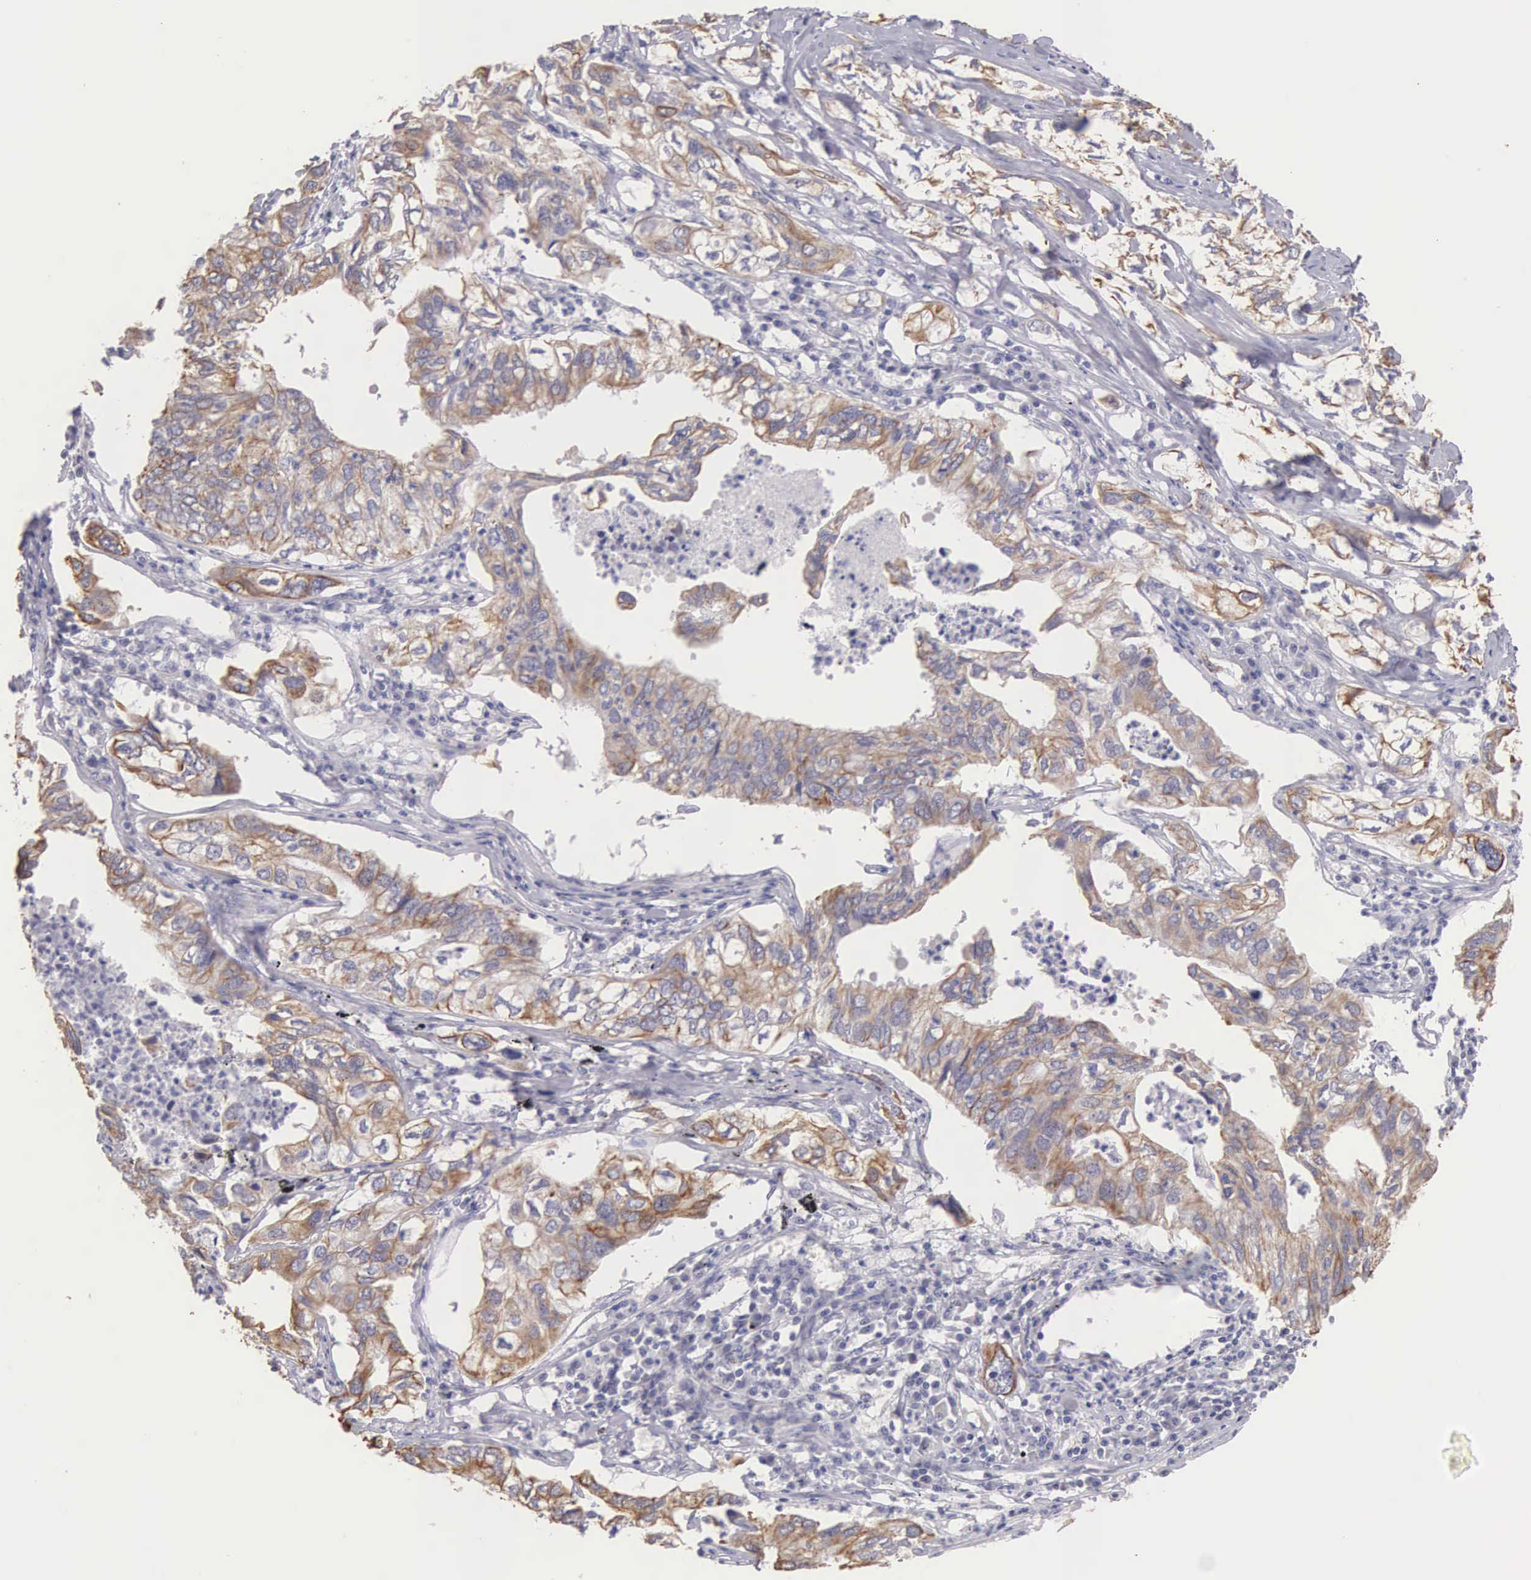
{"staining": {"intensity": "weak", "quantity": "25%-75%", "location": "cytoplasmic/membranous"}, "tissue": "lung cancer", "cell_type": "Tumor cells", "image_type": "cancer", "snomed": [{"axis": "morphology", "description": "Adenocarcinoma, NOS"}, {"axis": "topography", "description": "Lung"}], "caption": "Human lung cancer stained with a protein marker demonstrates weak staining in tumor cells.", "gene": "PIR", "patient": {"sex": "male", "age": 48}}